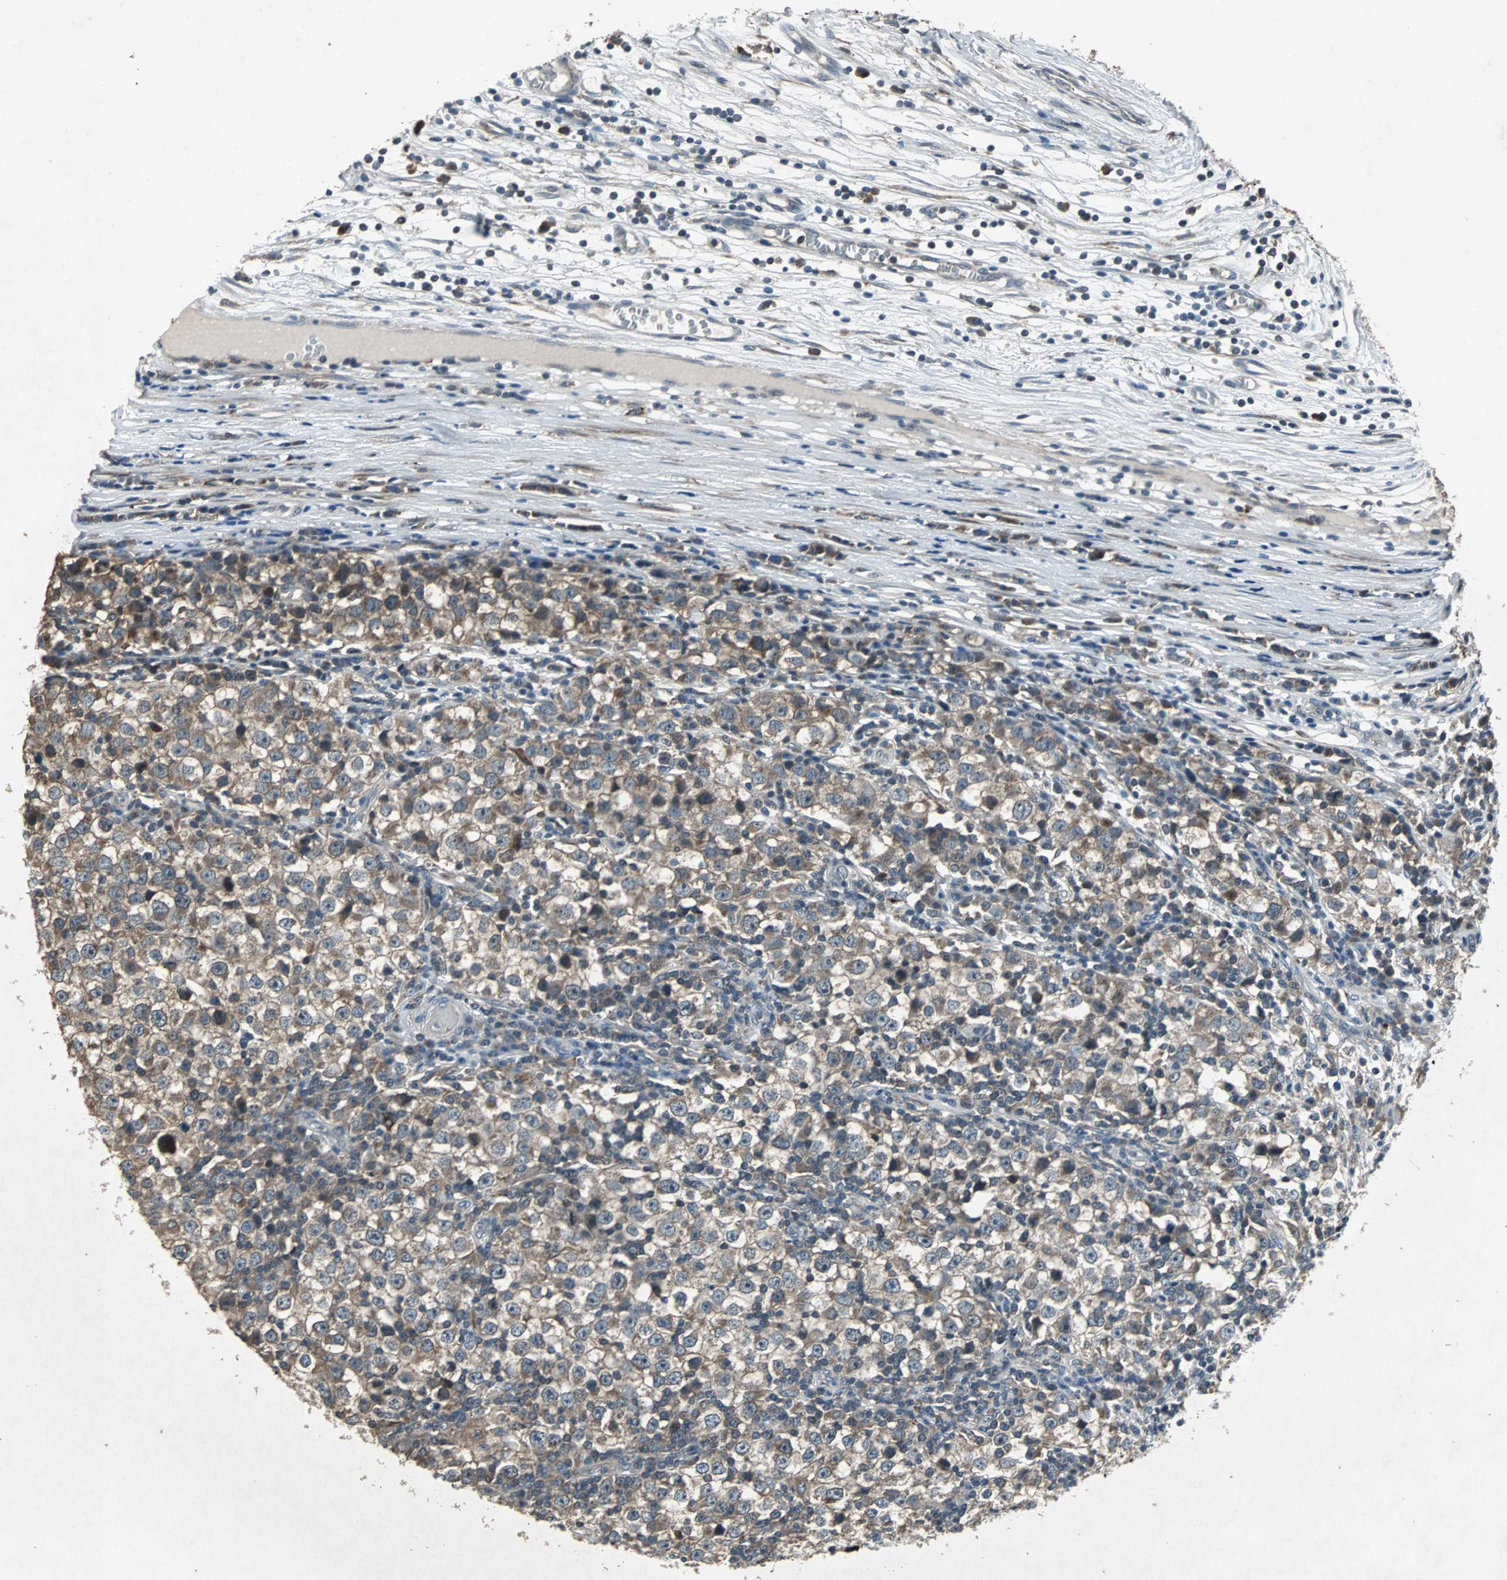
{"staining": {"intensity": "weak", "quantity": ">75%", "location": "cytoplasmic/membranous"}, "tissue": "testis cancer", "cell_type": "Tumor cells", "image_type": "cancer", "snomed": [{"axis": "morphology", "description": "Seminoma, NOS"}, {"axis": "topography", "description": "Testis"}], "caption": "A photomicrograph of testis cancer stained for a protein displays weak cytoplasmic/membranous brown staining in tumor cells. (DAB (3,3'-diaminobenzidine) IHC with brightfield microscopy, high magnification).", "gene": "SOS1", "patient": {"sex": "male", "age": 65}}